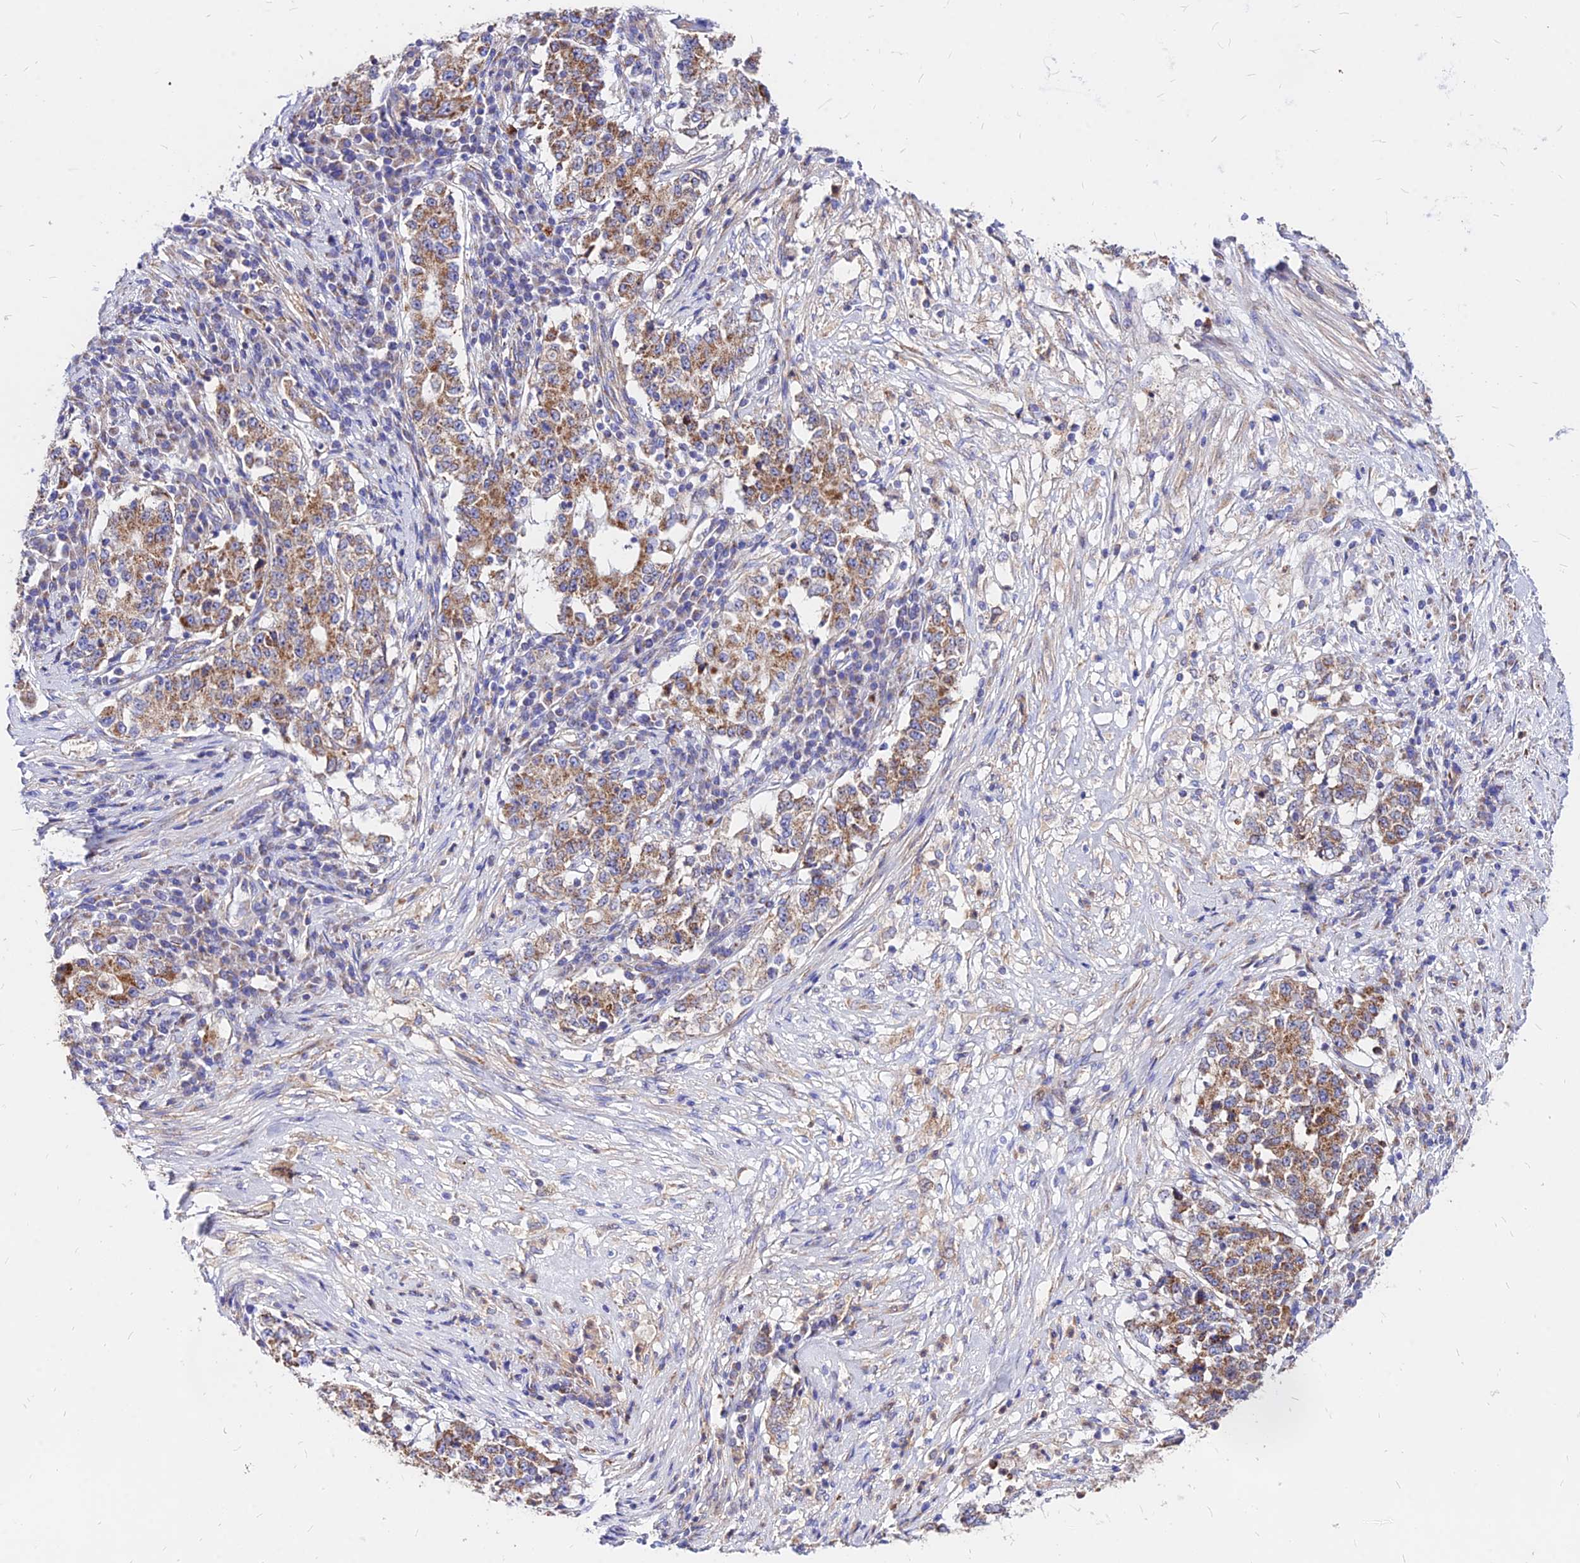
{"staining": {"intensity": "moderate", "quantity": ">75%", "location": "cytoplasmic/membranous"}, "tissue": "stomach cancer", "cell_type": "Tumor cells", "image_type": "cancer", "snomed": [{"axis": "morphology", "description": "Adenocarcinoma, NOS"}, {"axis": "topography", "description": "Stomach"}], "caption": "Approximately >75% of tumor cells in adenocarcinoma (stomach) reveal moderate cytoplasmic/membranous protein expression as visualized by brown immunohistochemical staining.", "gene": "MRPL3", "patient": {"sex": "male", "age": 59}}